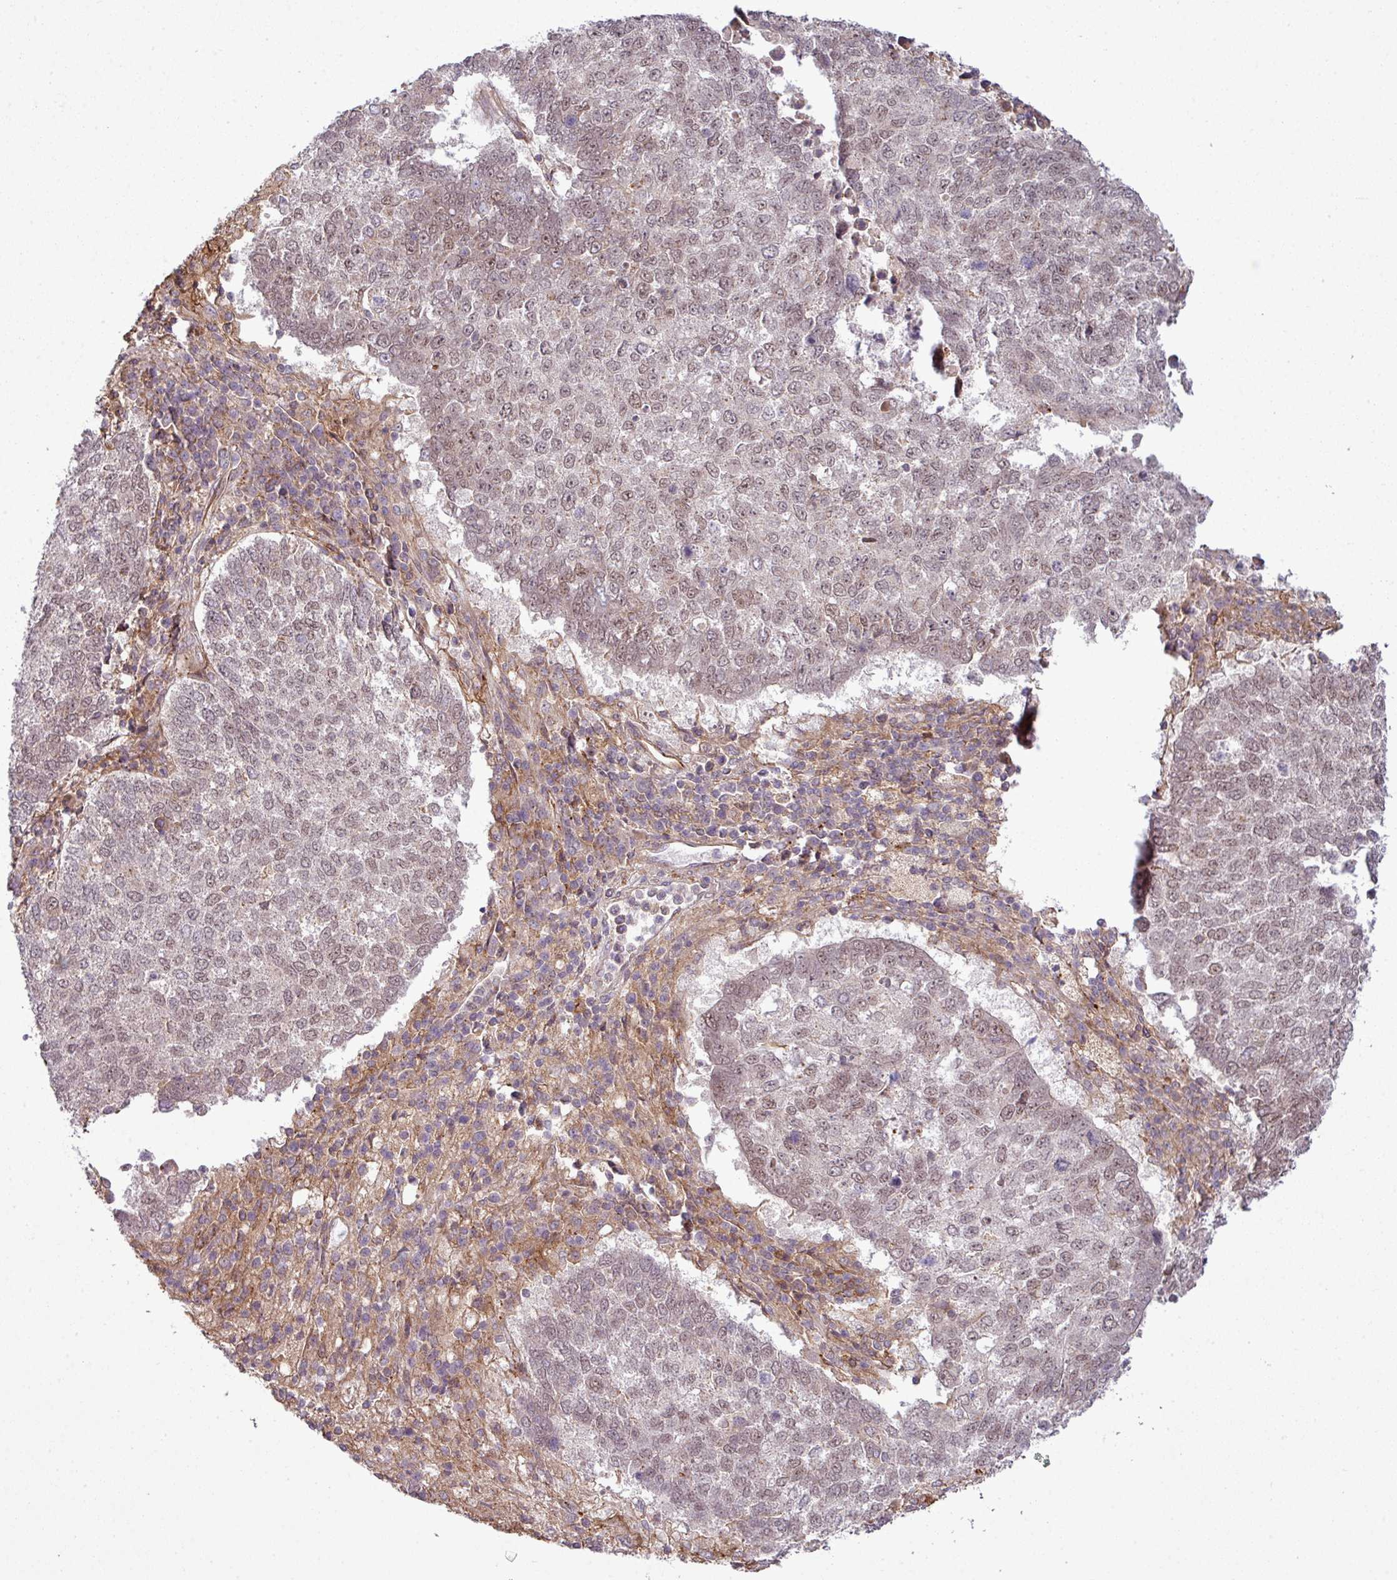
{"staining": {"intensity": "weak", "quantity": ">75%", "location": "nuclear"}, "tissue": "lung cancer", "cell_type": "Tumor cells", "image_type": "cancer", "snomed": [{"axis": "morphology", "description": "Squamous cell carcinoma, NOS"}, {"axis": "topography", "description": "Lung"}], "caption": "High-magnification brightfield microscopy of lung squamous cell carcinoma stained with DAB (3,3'-diaminobenzidine) (brown) and counterstained with hematoxylin (blue). tumor cells exhibit weak nuclear positivity is present in about>75% of cells.", "gene": "ZC2HC1C", "patient": {"sex": "male", "age": 73}}